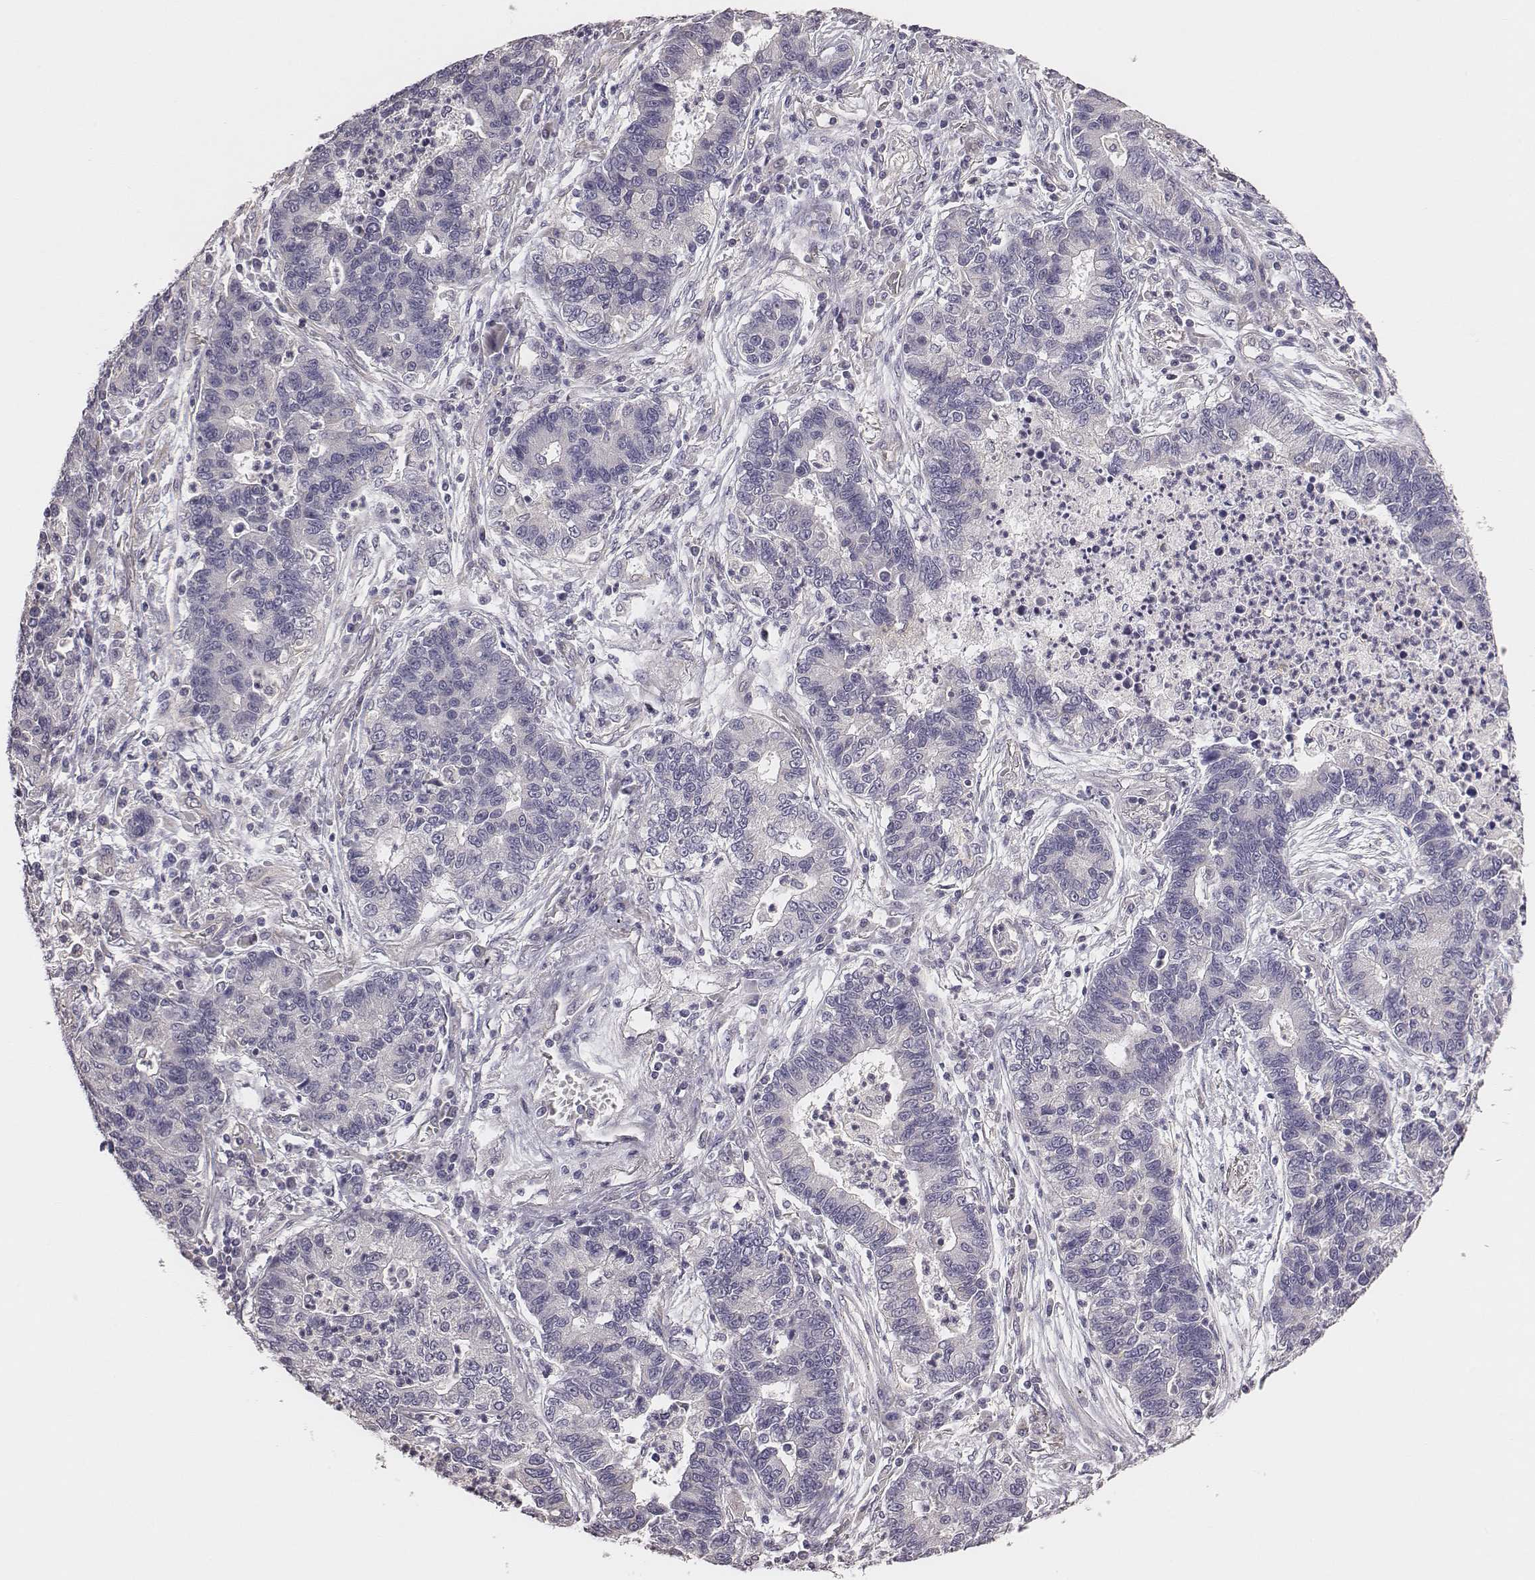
{"staining": {"intensity": "negative", "quantity": "none", "location": "none"}, "tissue": "lung cancer", "cell_type": "Tumor cells", "image_type": "cancer", "snomed": [{"axis": "morphology", "description": "Adenocarcinoma, NOS"}, {"axis": "topography", "description": "Lung"}], "caption": "Immunohistochemical staining of human lung cancer (adenocarcinoma) displays no significant staining in tumor cells.", "gene": "SCARF1", "patient": {"sex": "female", "age": 57}}